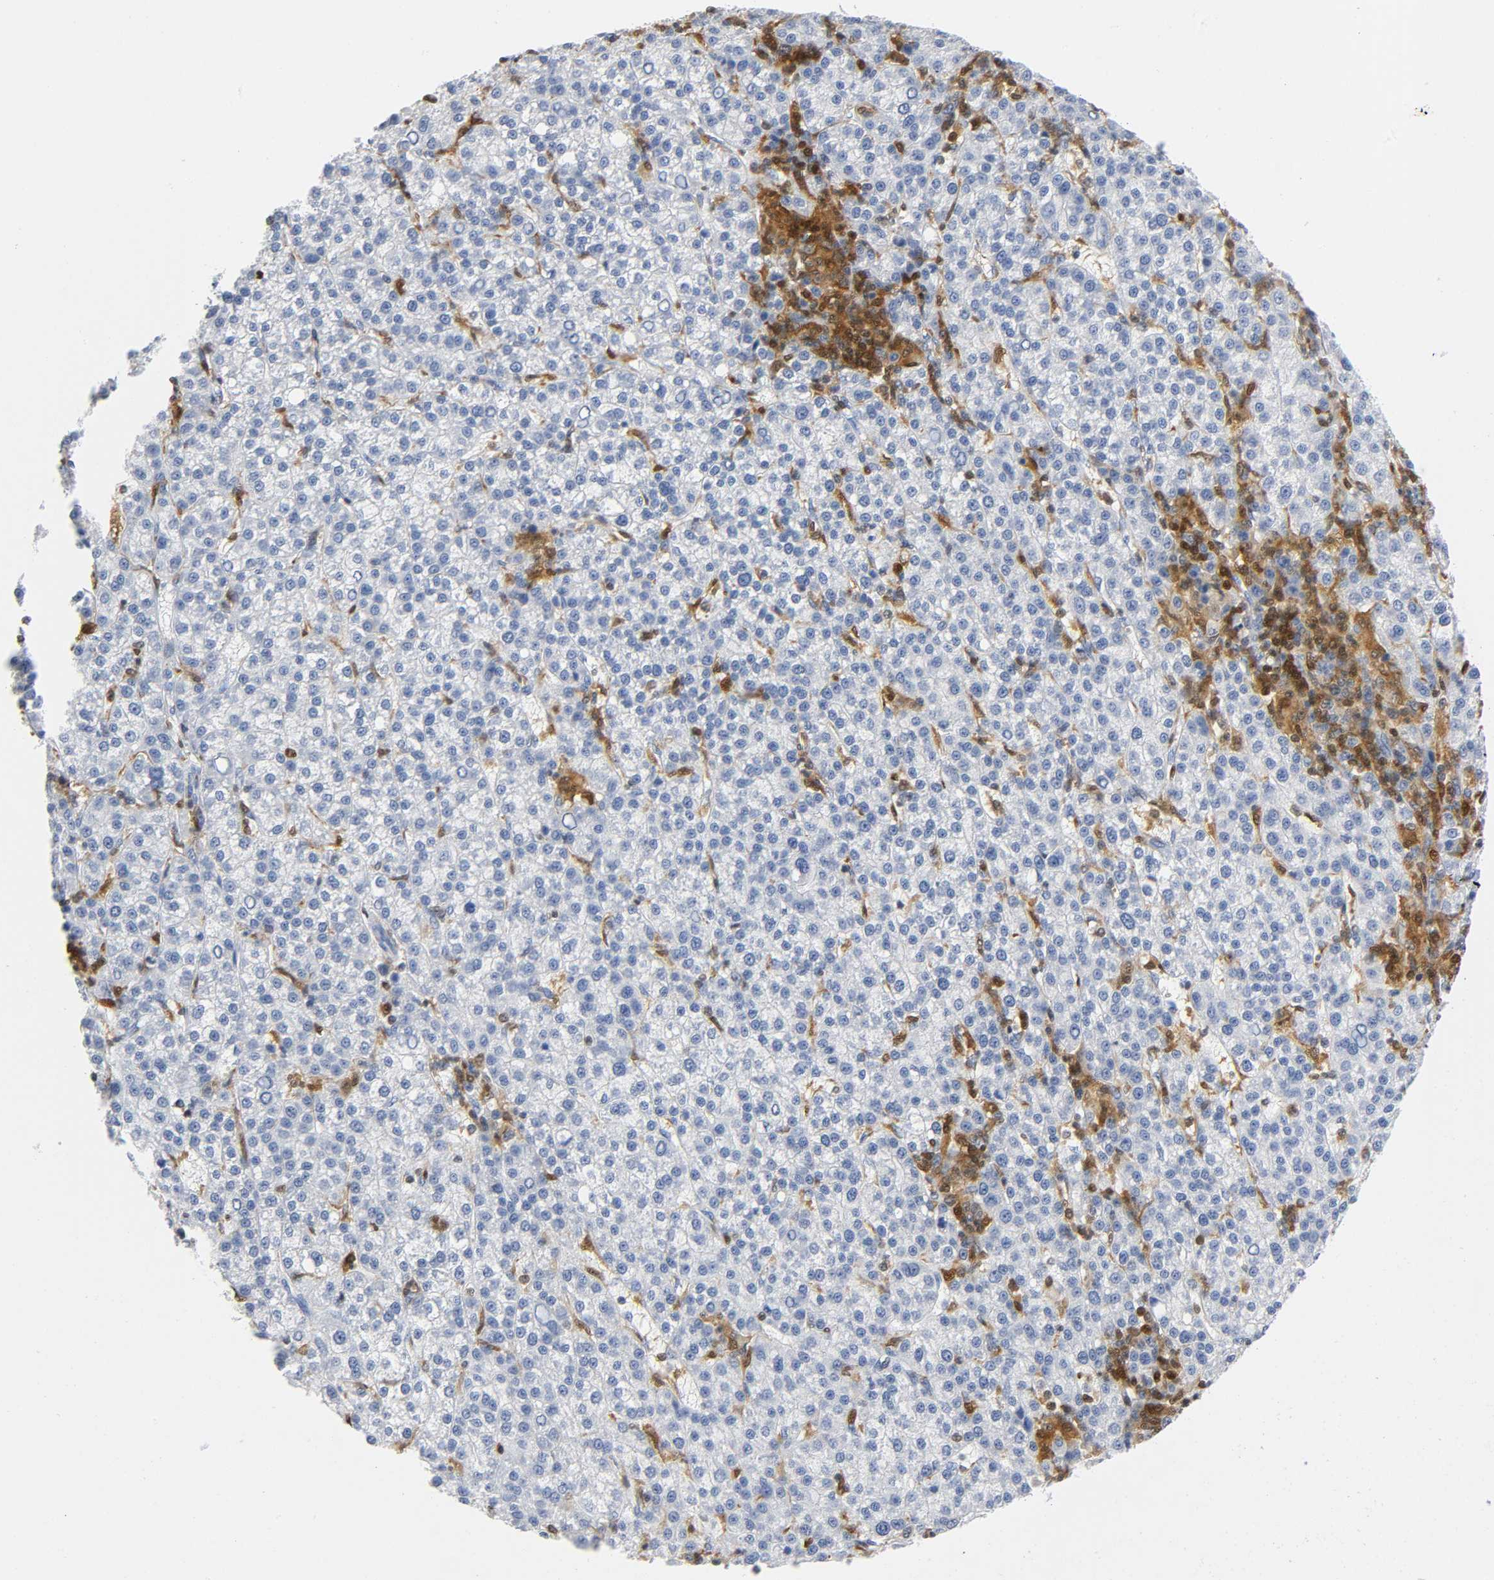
{"staining": {"intensity": "negative", "quantity": "none", "location": "none"}, "tissue": "liver cancer", "cell_type": "Tumor cells", "image_type": "cancer", "snomed": [{"axis": "morphology", "description": "Cholangiocarcinoma"}, {"axis": "topography", "description": "Liver"}], "caption": "This is an immunohistochemistry (IHC) photomicrograph of liver cancer (cholangiocarcinoma). There is no expression in tumor cells.", "gene": "DOK2", "patient": {"sex": "female", "age": 79}}